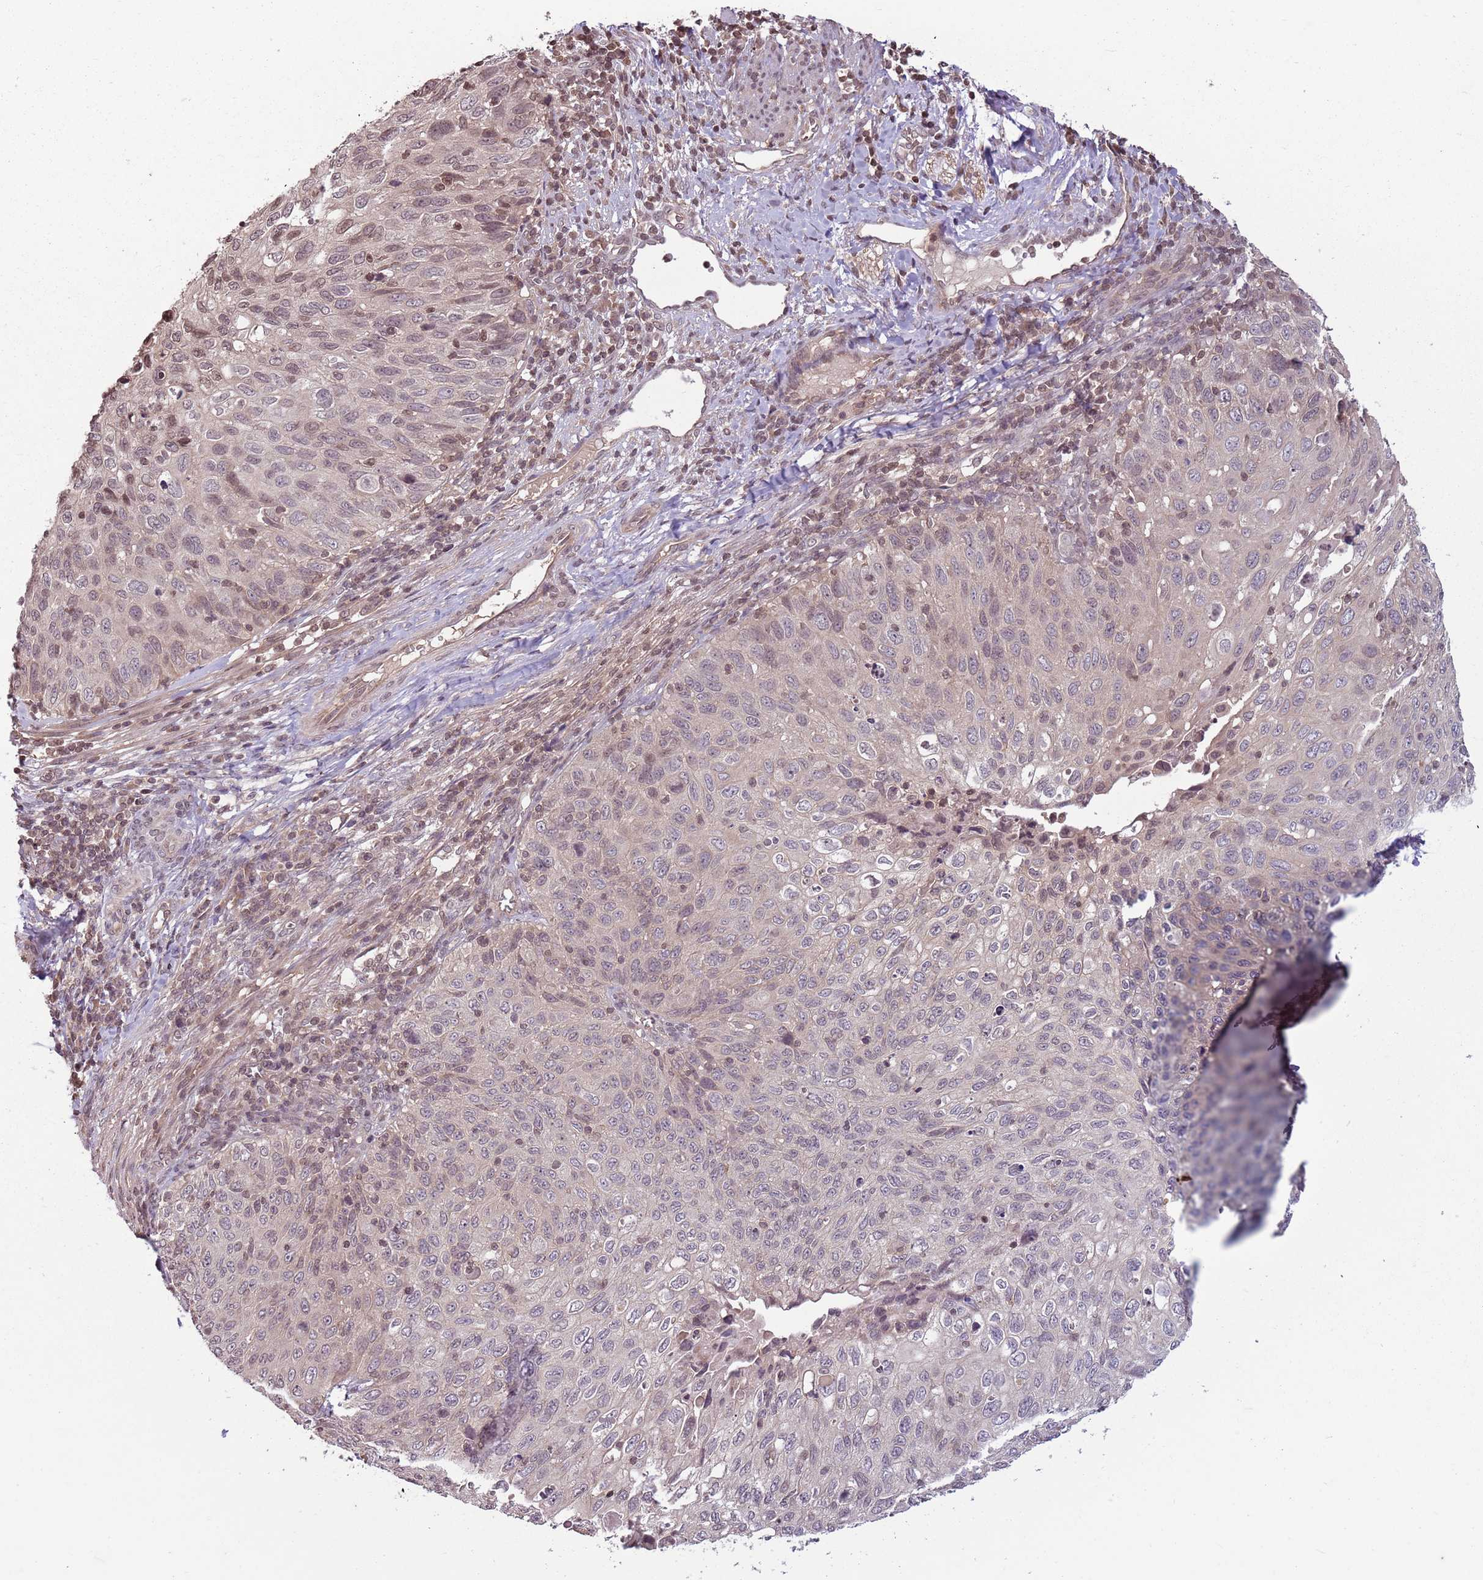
{"staining": {"intensity": "weak", "quantity": "<25%", "location": "nuclear"}, "tissue": "cervical cancer", "cell_type": "Tumor cells", "image_type": "cancer", "snomed": [{"axis": "morphology", "description": "Squamous cell carcinoma, NOS"}, {"axis": "topography", "description": "Cervix"}], "caption": "Cervical cancer (squamous cell carcinoma) was stained to show a protein in brown. There is no significant expression in tumor cells.", "gene": "CAPN9", "patient": {"sex": "female", "age": 70}}